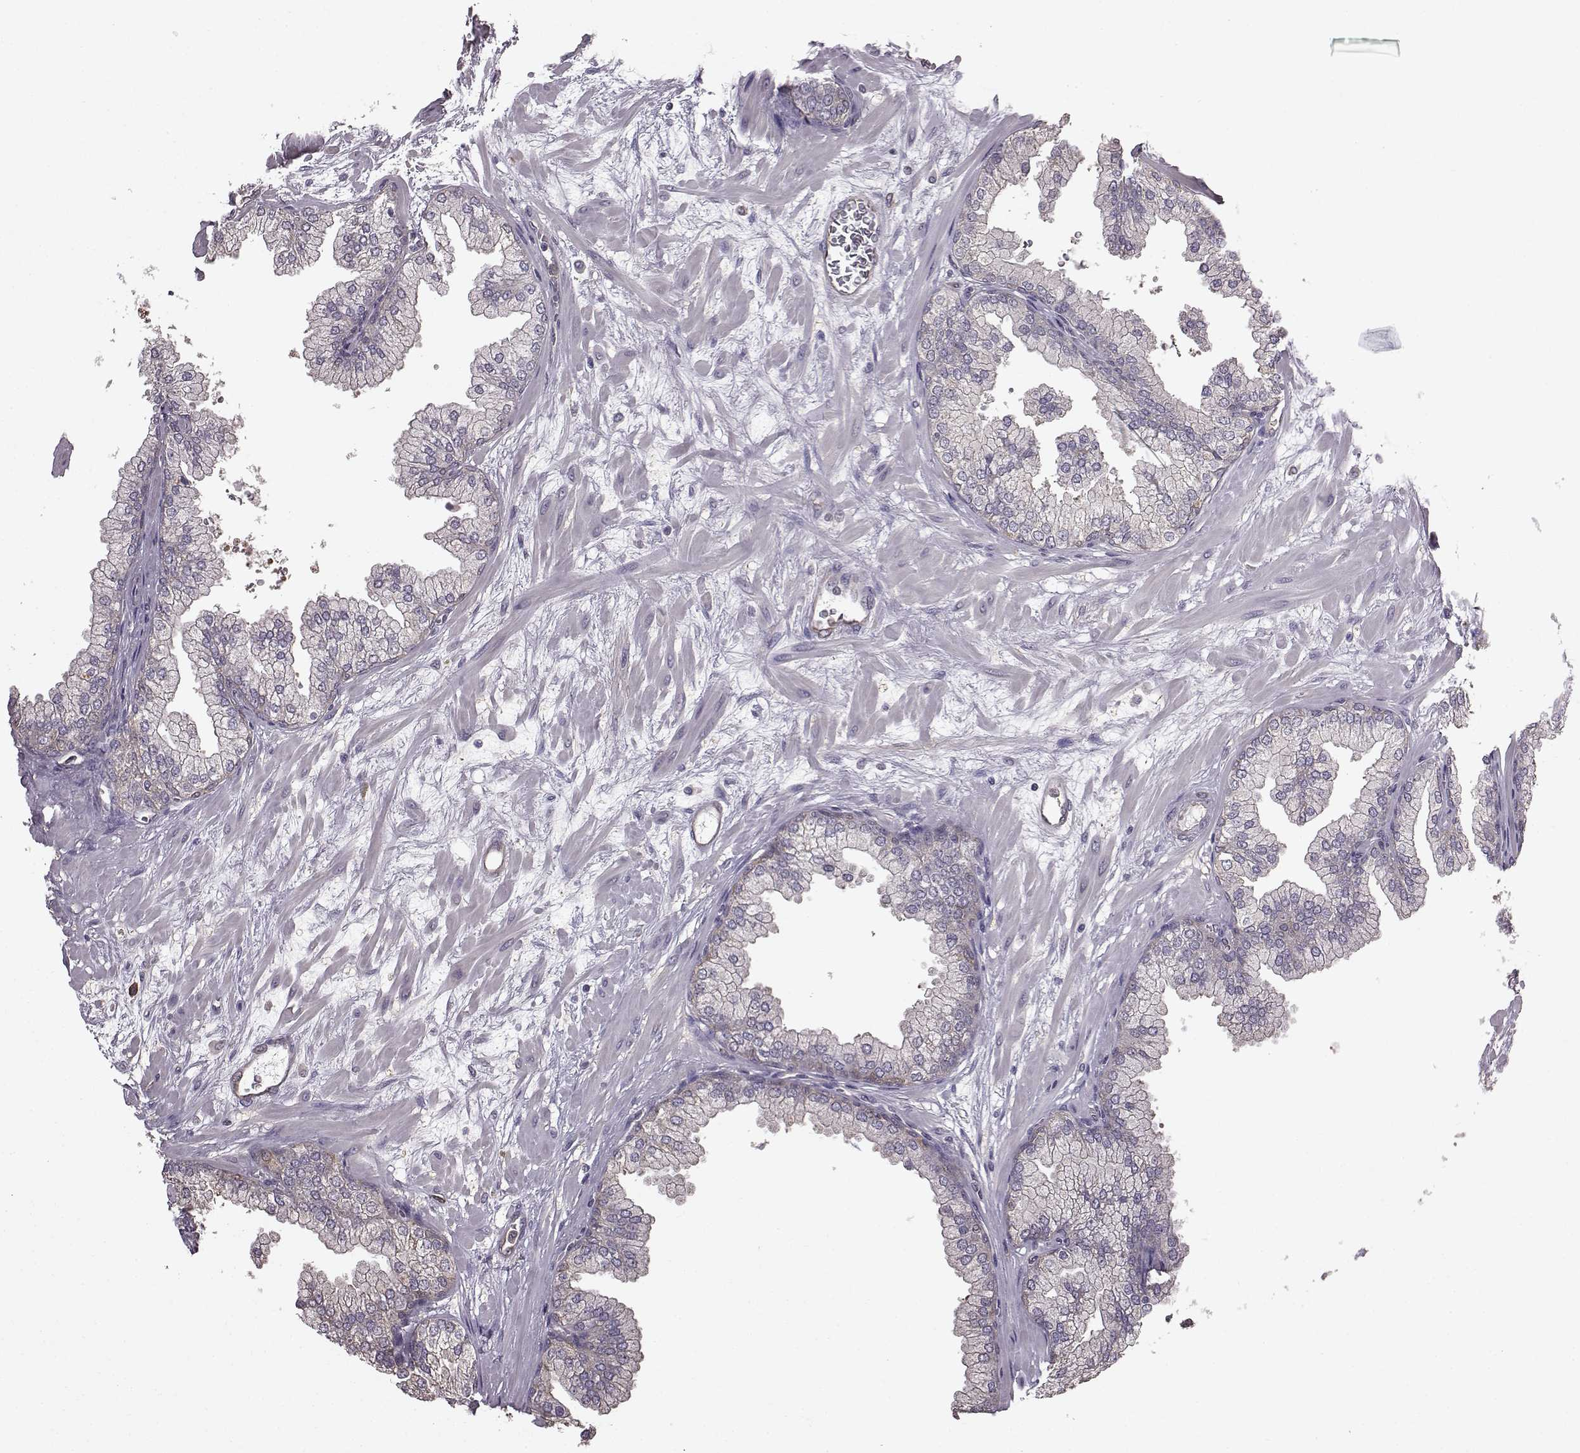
{"staining": {"intensity": "weak", "quantity": "25%-75%", "location": "cytoplasmic/membranous"}, "tissue": "prostate", "cell_type": "Glandular cells", "image_type": "normal", "snomed": [{"axis": "morphology", "description": "Normal tissue, NOS"}, {"axis": "topography", "description": "Prostate"}, {"axis": "topography", "description": "Peripheral nerve tissue"}], "caption": "Immunohistochemical staining of normal prostate exhibits weak cytoplasmic/membranous protein staining in approximately 25%-75% of glandular cells.", "gene": "NME1", "patient": {"sex": "male", "age": 61}}